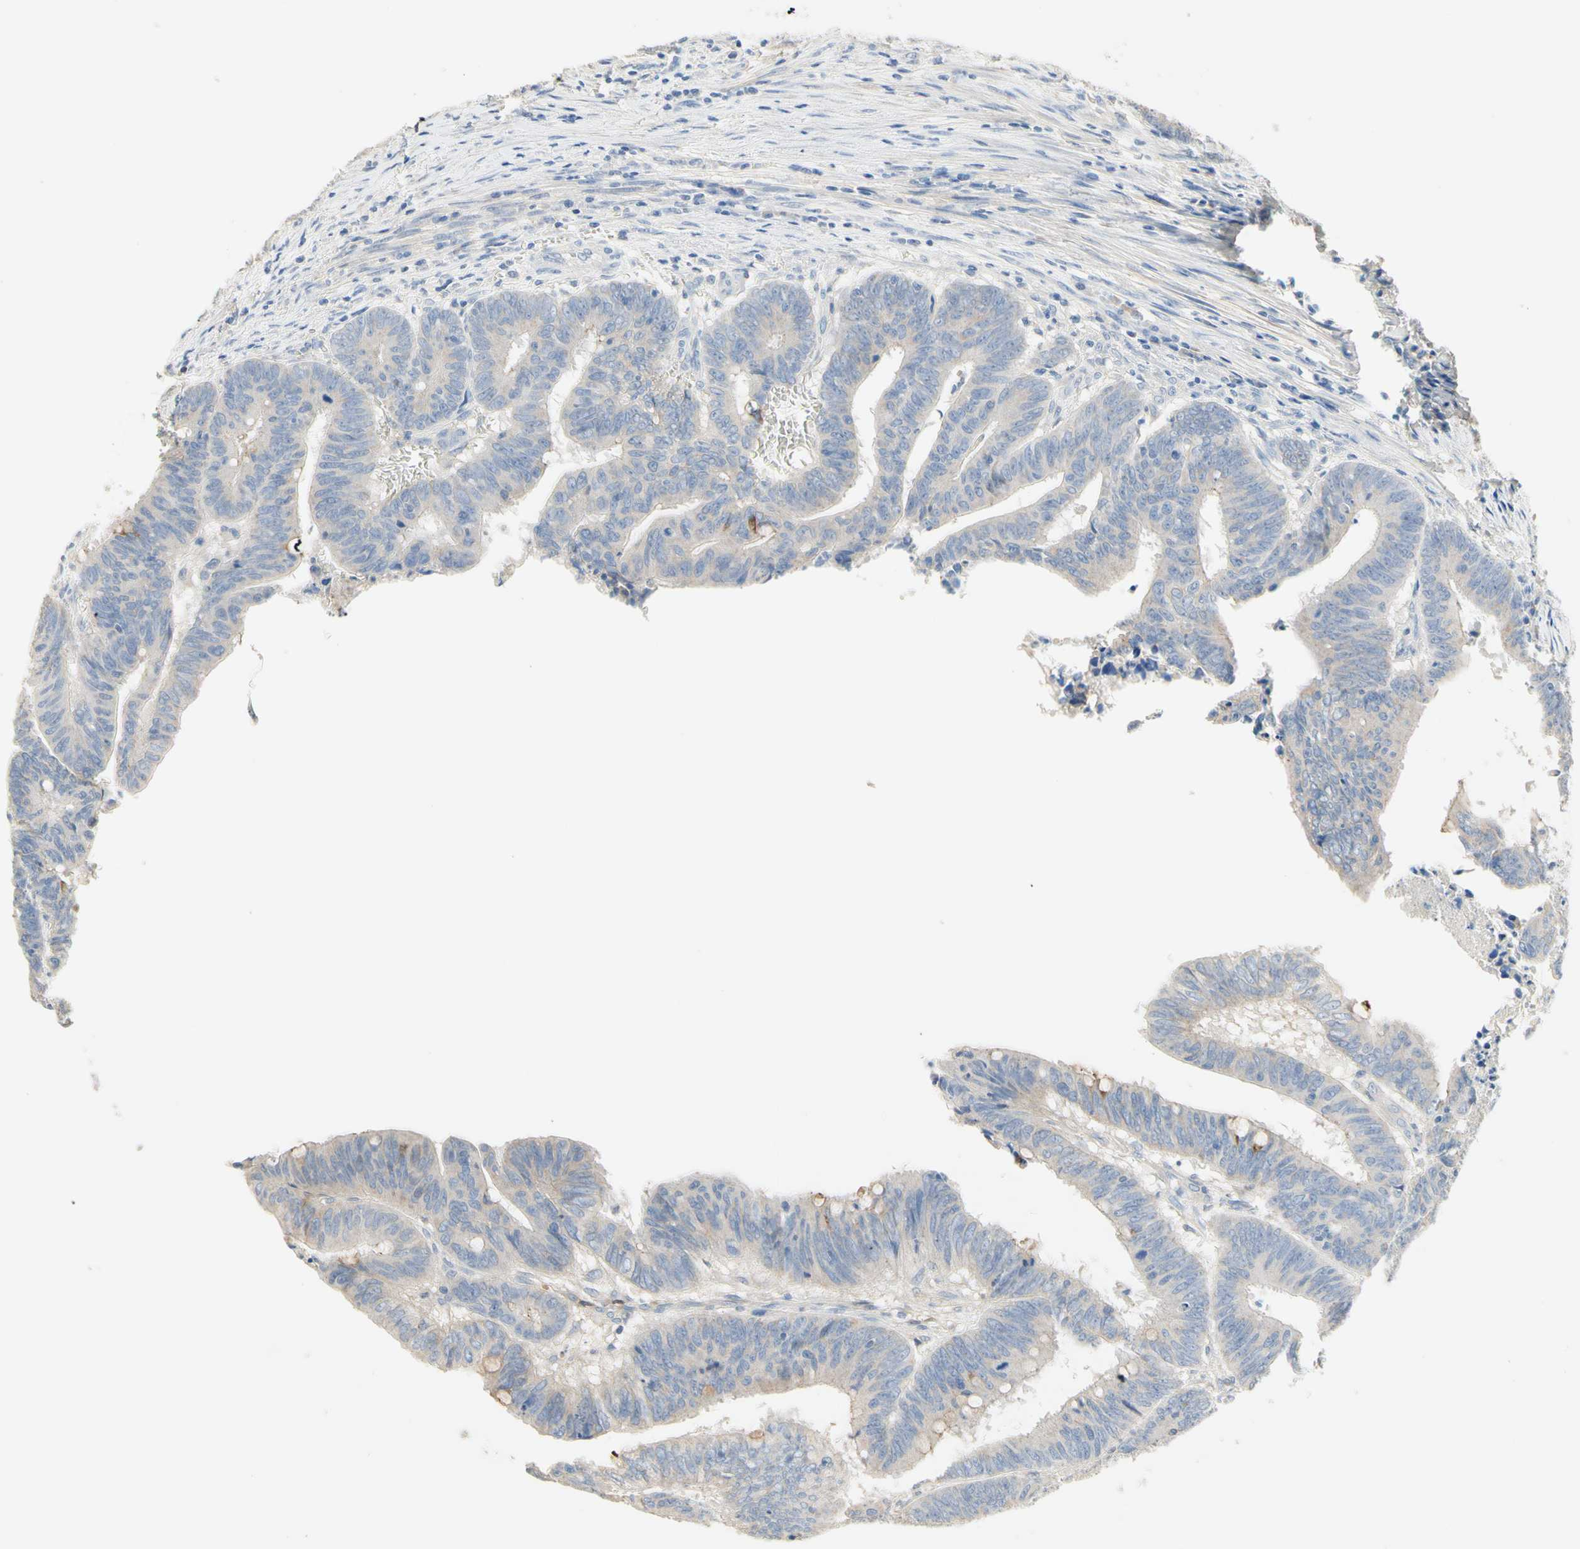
{"staining": {"intensity": "weak", "quantity": "25%-75%", "location": "cytoplasmic/membranous"}, "tissue": "colorectal cancer", "cell_type": "Tumor cells", "image_type": "cancer", "snomed": [{"axis": "morphology", "description": "Adenocarcinoma, NOS"}, {"axis": "topography", "description": "Colon"}], "caption": "Immunohistochemistry (IHC) of human colorectal cancer (adenocarcinoma) displays low levels of weak cytoplasmic/membranous staining in about 25%-75% of tumor cells.", "gene": "NECTIN4", "patient": {"sex": "male", "age": 45}}